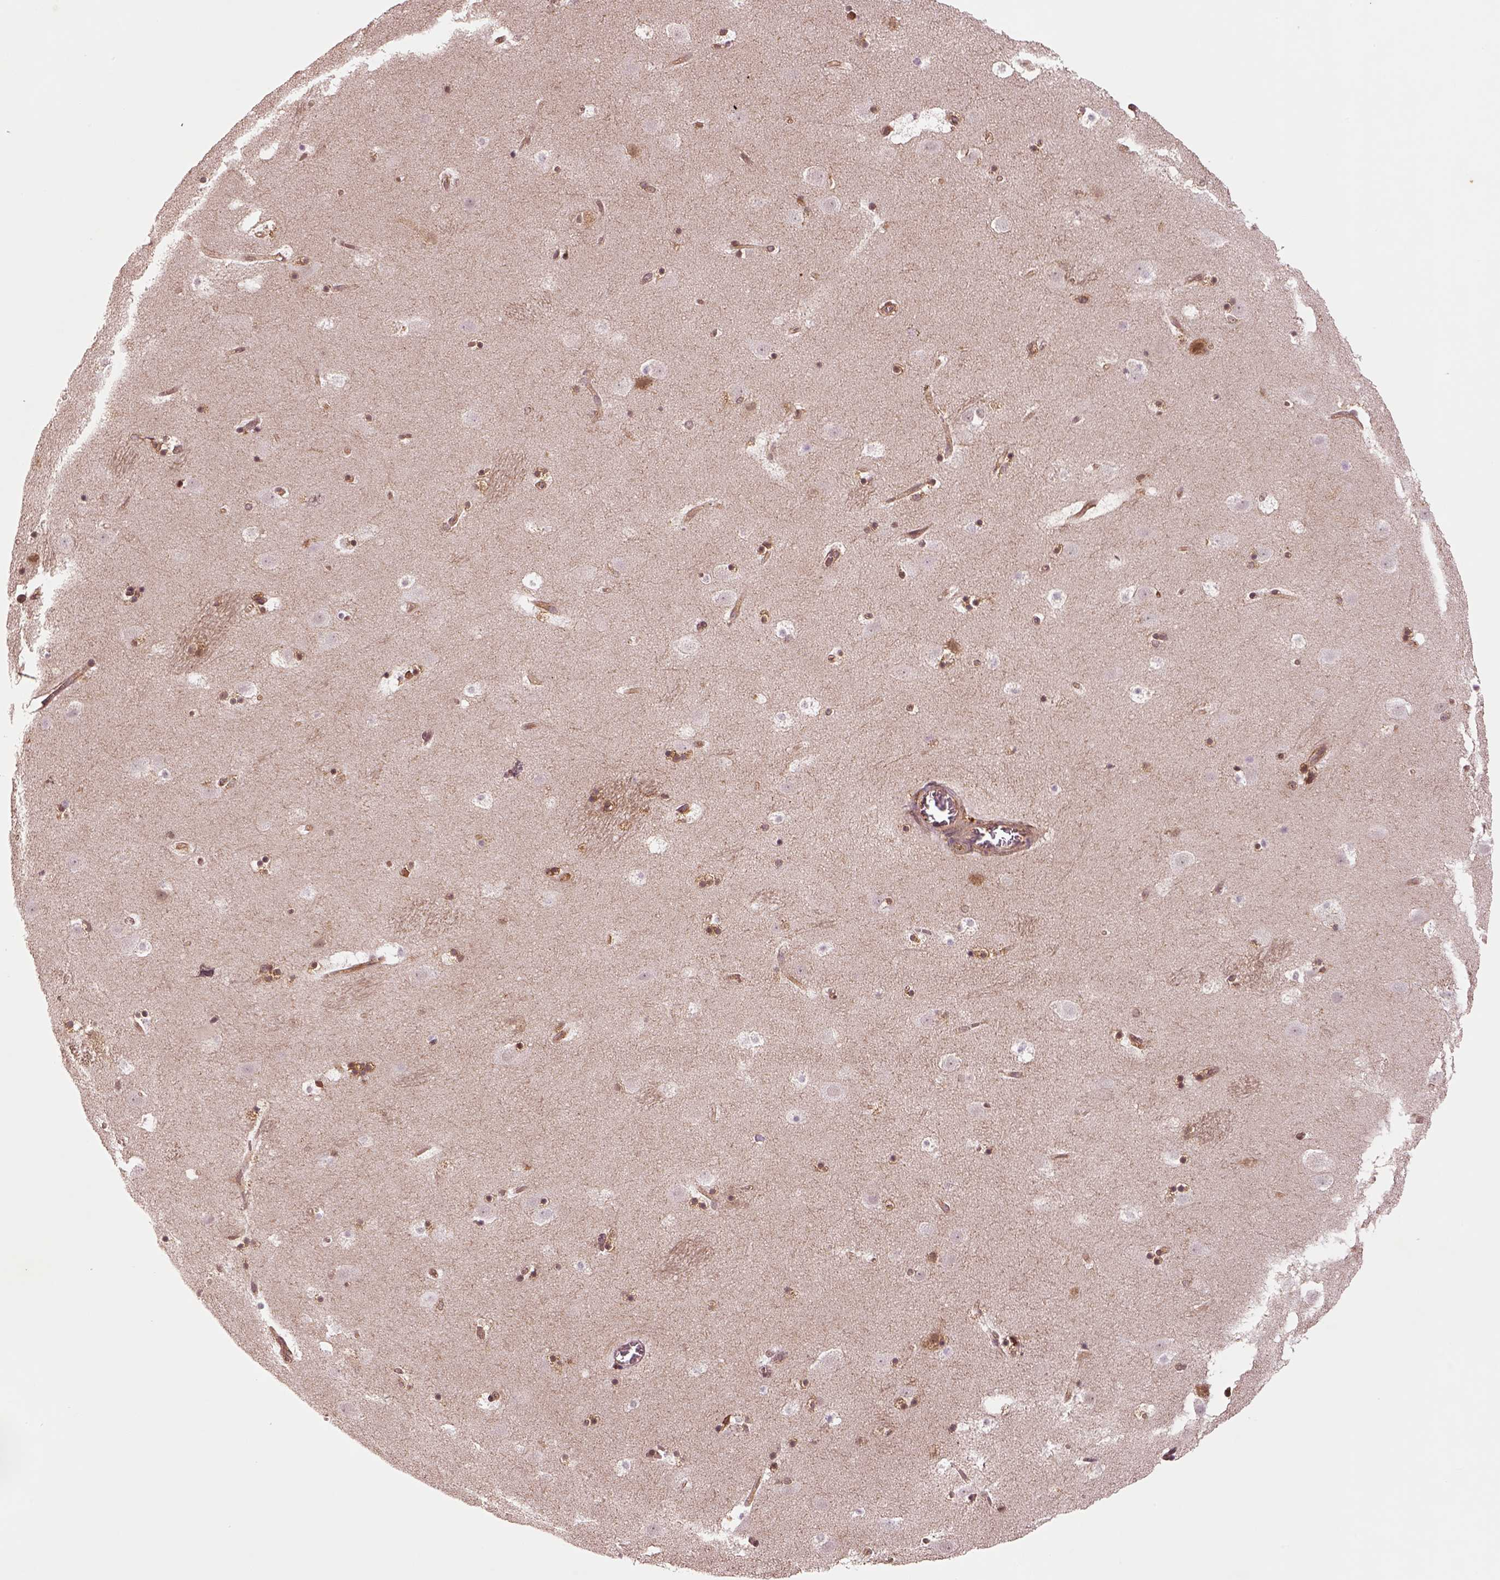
{"staining": {"intensity": "moderate", "quantity": "<25%", "location": "cytoplasmic/membranous"}, "tissue": "caudate", "cell_type": "Glial cells", "image_type": "normal", "snomed": [{"axis": "morphology", "description": "Normal tissue, NOS"}, {"axis": "topography", "description": "Lateral ventricle wall"}], "caption": "This is a photomicrograph of immunohistochemistry (IHC) staining of benign caudate, which shows moderate positivity in the cytoplasmic/membranous of glial cells.", "gene": "WASHC2A", "patient": {"sex": "male", "age": 37}}